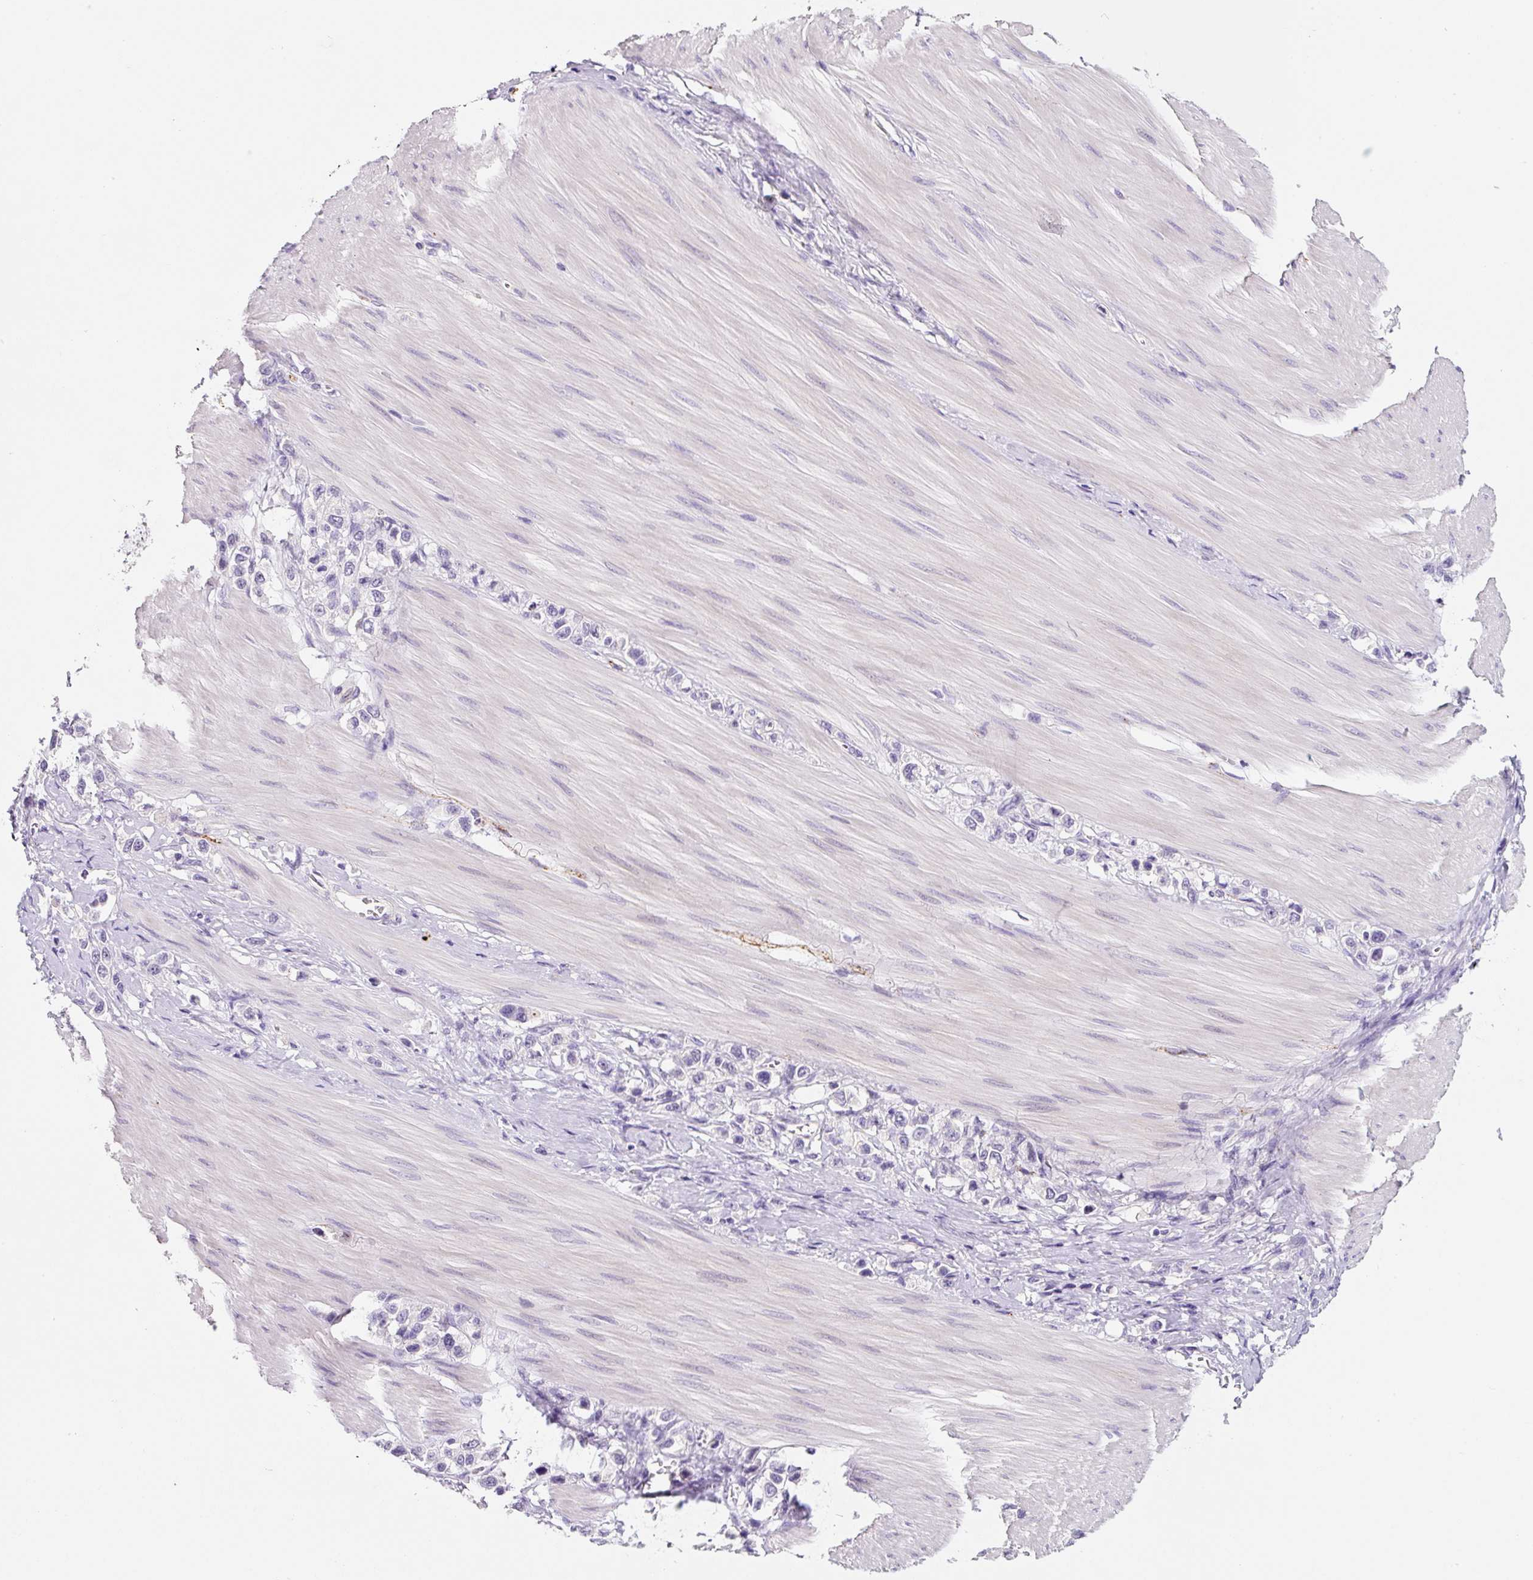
{"staining": {"intensity": "negative", "quantity": "none", "location": "none"}, "tissue": "stomach cancer", "cell_type": "Tumor cells", "image_type": "cancer", "snomed": [{"axis": "morphology", "description": "Adenocarcinoma, NOS"}, {"axis": "topography", "description": "Stomach"}], "caption": "Protein analysis of stomach adenocarcinoma reveals no significant expression in tumor cells.", "gene": "SYP", "patient": {"sex": "female", "age": 65}}